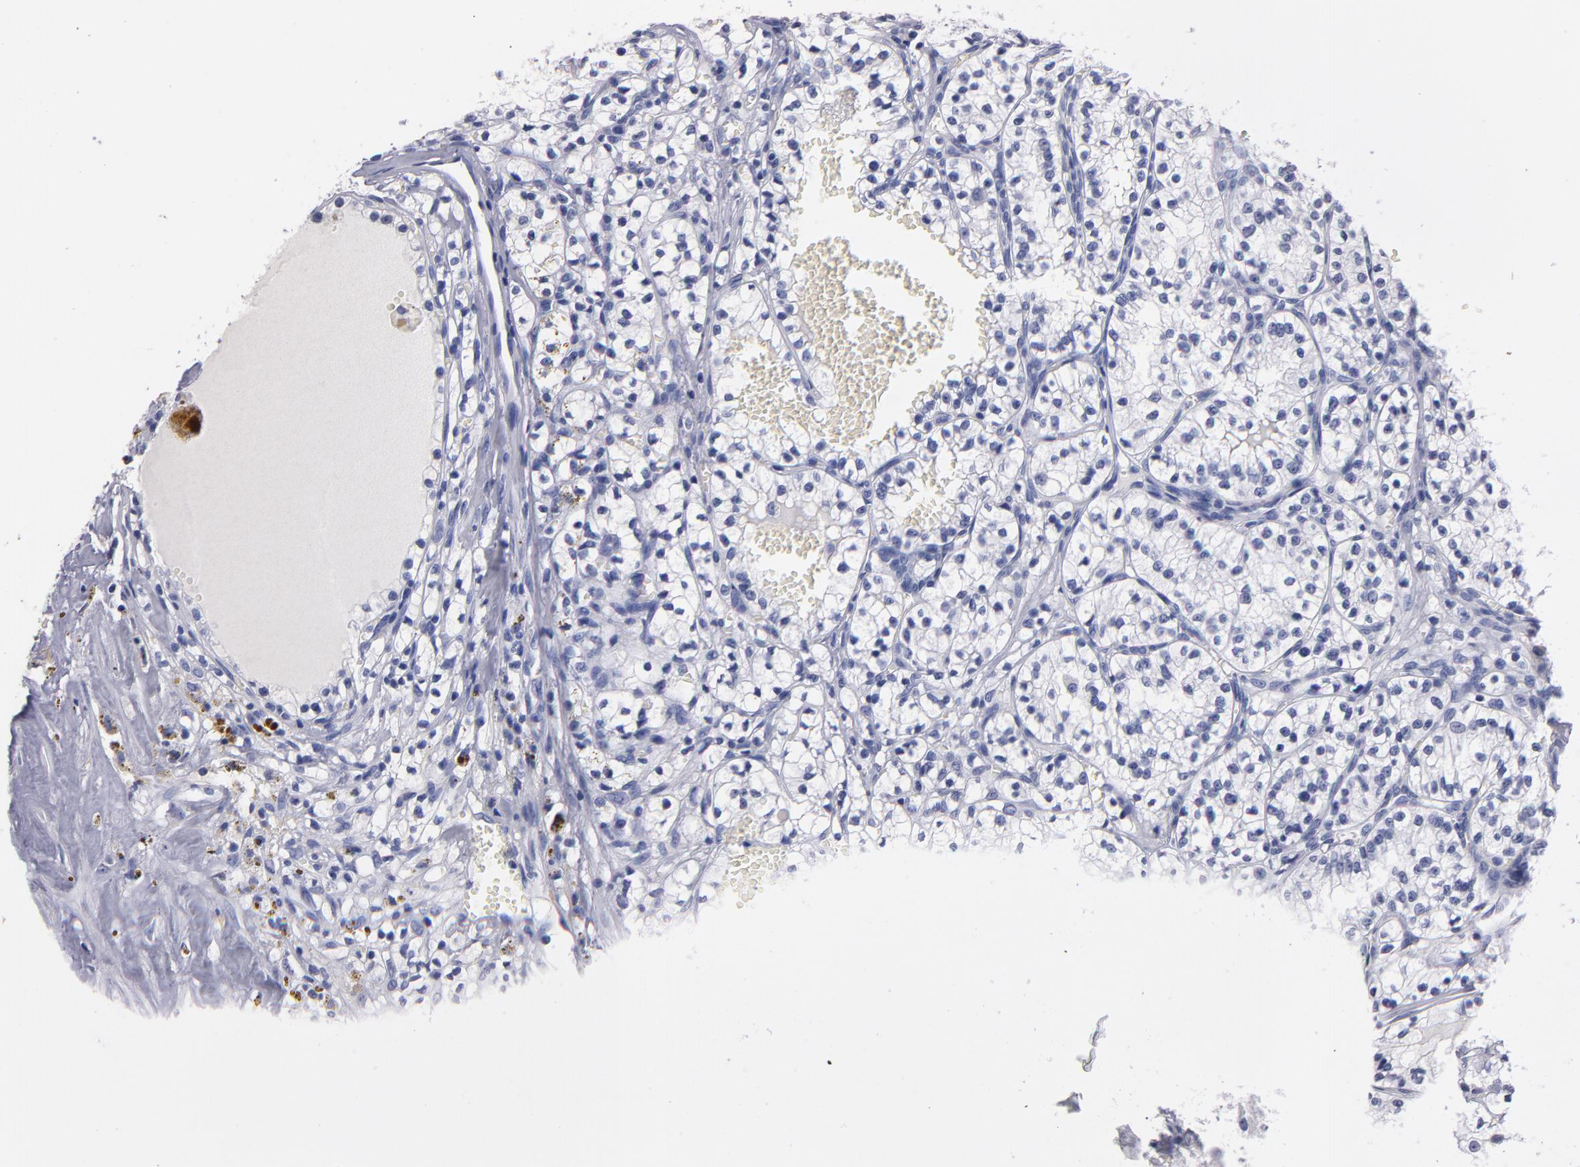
{"staining": {"intensity": "negative", "quantity": "none", "location": "none"}, "tissue": "renal cancer", "cell_type": "Tumor cells", "image_type": "cancer", "snomed": [{"axis": "morphology", "description": "Adenocarcinoma, NOS"}, {"axis": "topography", "description": "Kidney"}], "caption": "A photomicrograph of renal cancer stained for a protein exhibits no brown staining in tumor cells. The staining was performed using DAB to visualize the protein expression in brown, while the nuclei were stained in blue with hematoxylin (Magnification: 20x).", "gene": "SOX10", "patient": {"sex": "male", "age": 61}}